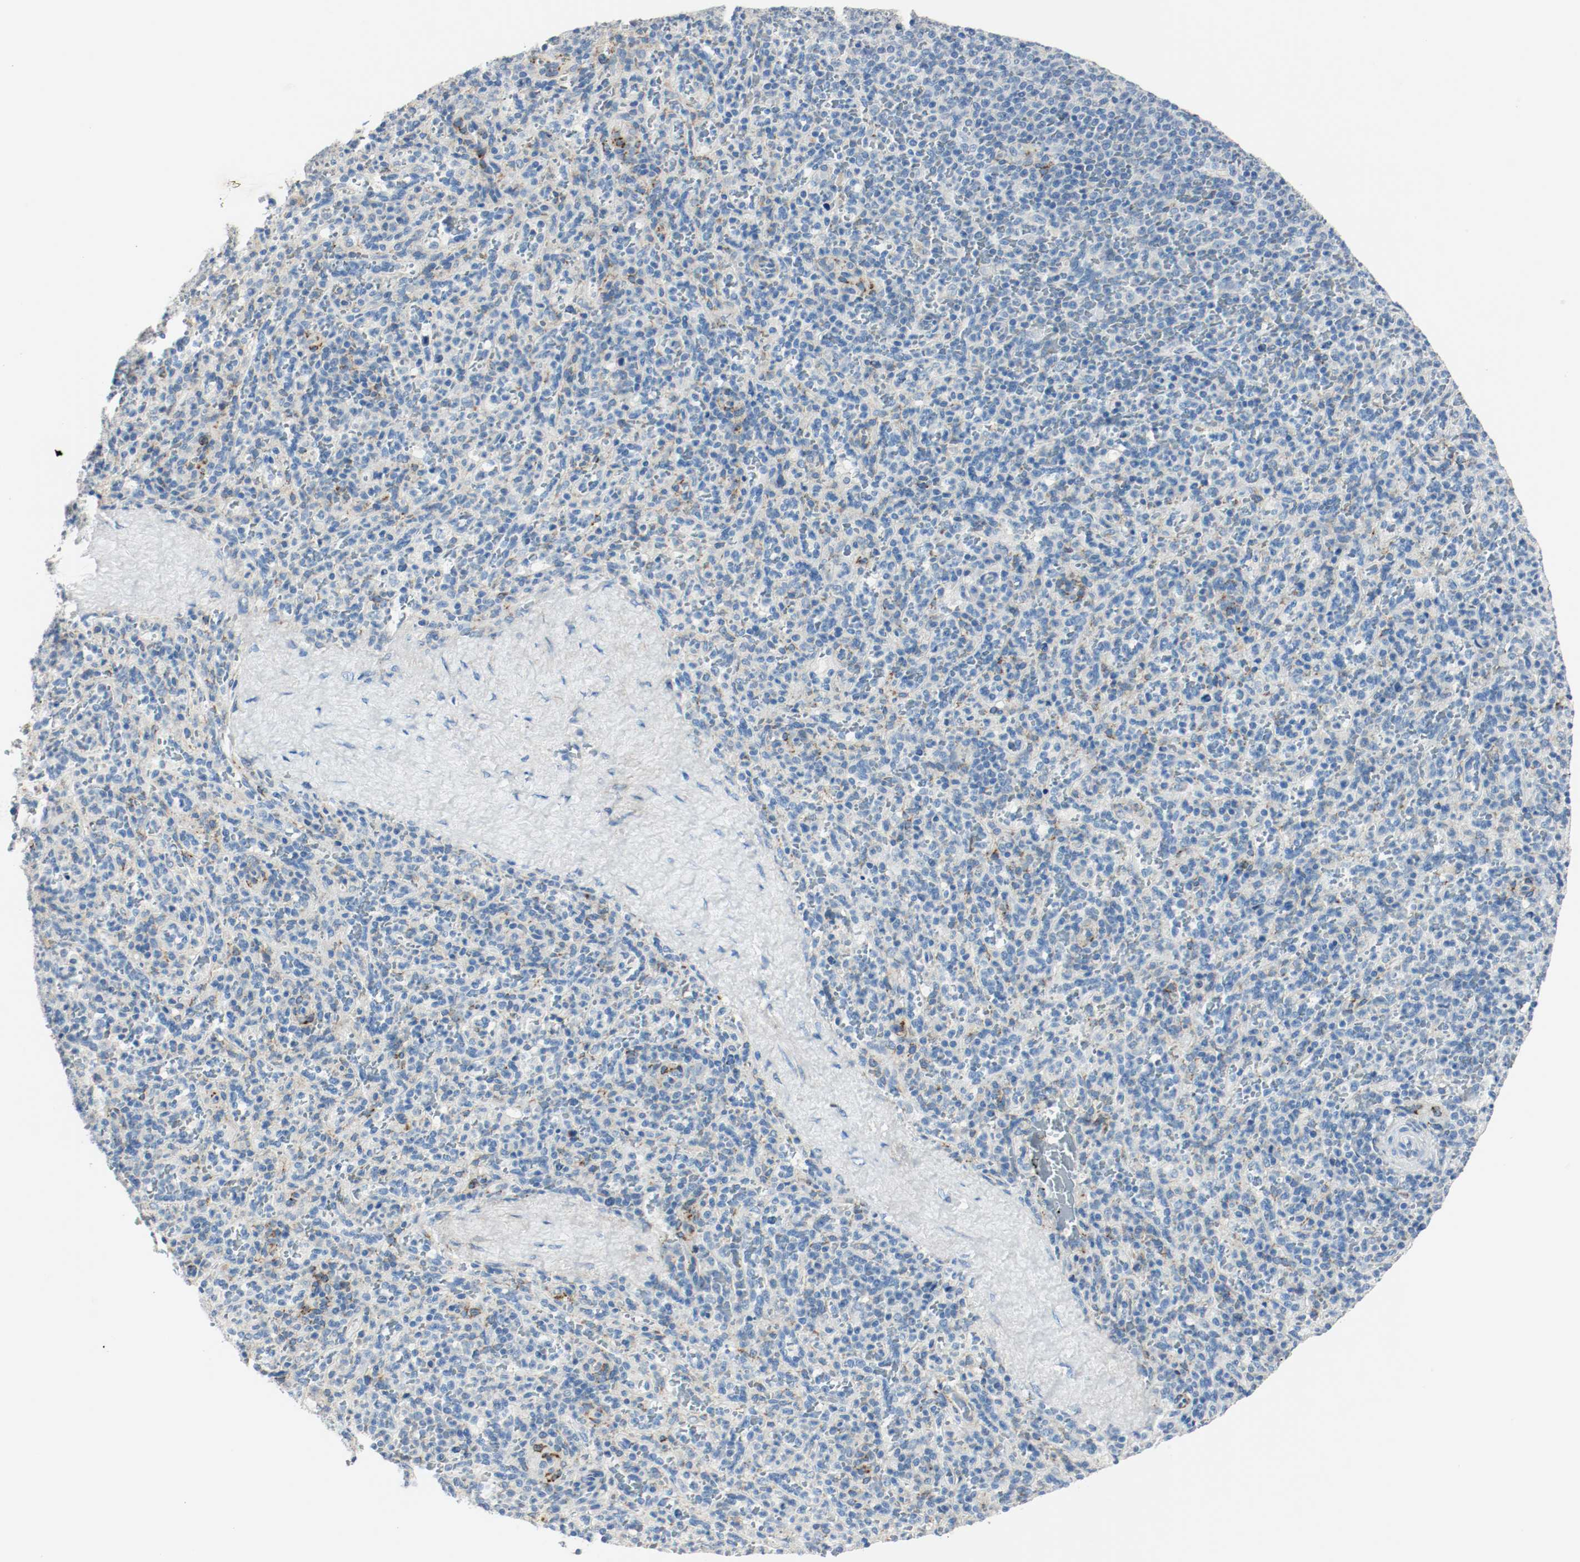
{"staining": {"intensity": "negative", "quantity": "none", "location": "none"}, "tissue": "spleen", "cell_type": "Cells in red pulp", "image_type": "normal", "snomed": [{"axis": "morphology", "description": "Normal tissue, NOS"}, {"axis": "topography", "description": "Spleen"}], "caption": "DAB (3,3'-diaminobenzidine) immunohistochemical staining of normal human spleen exhibits no significant positivity in cells in red pulp.", "gene": "LAMB1", "patient": {"sex": "male", "age": 36}}